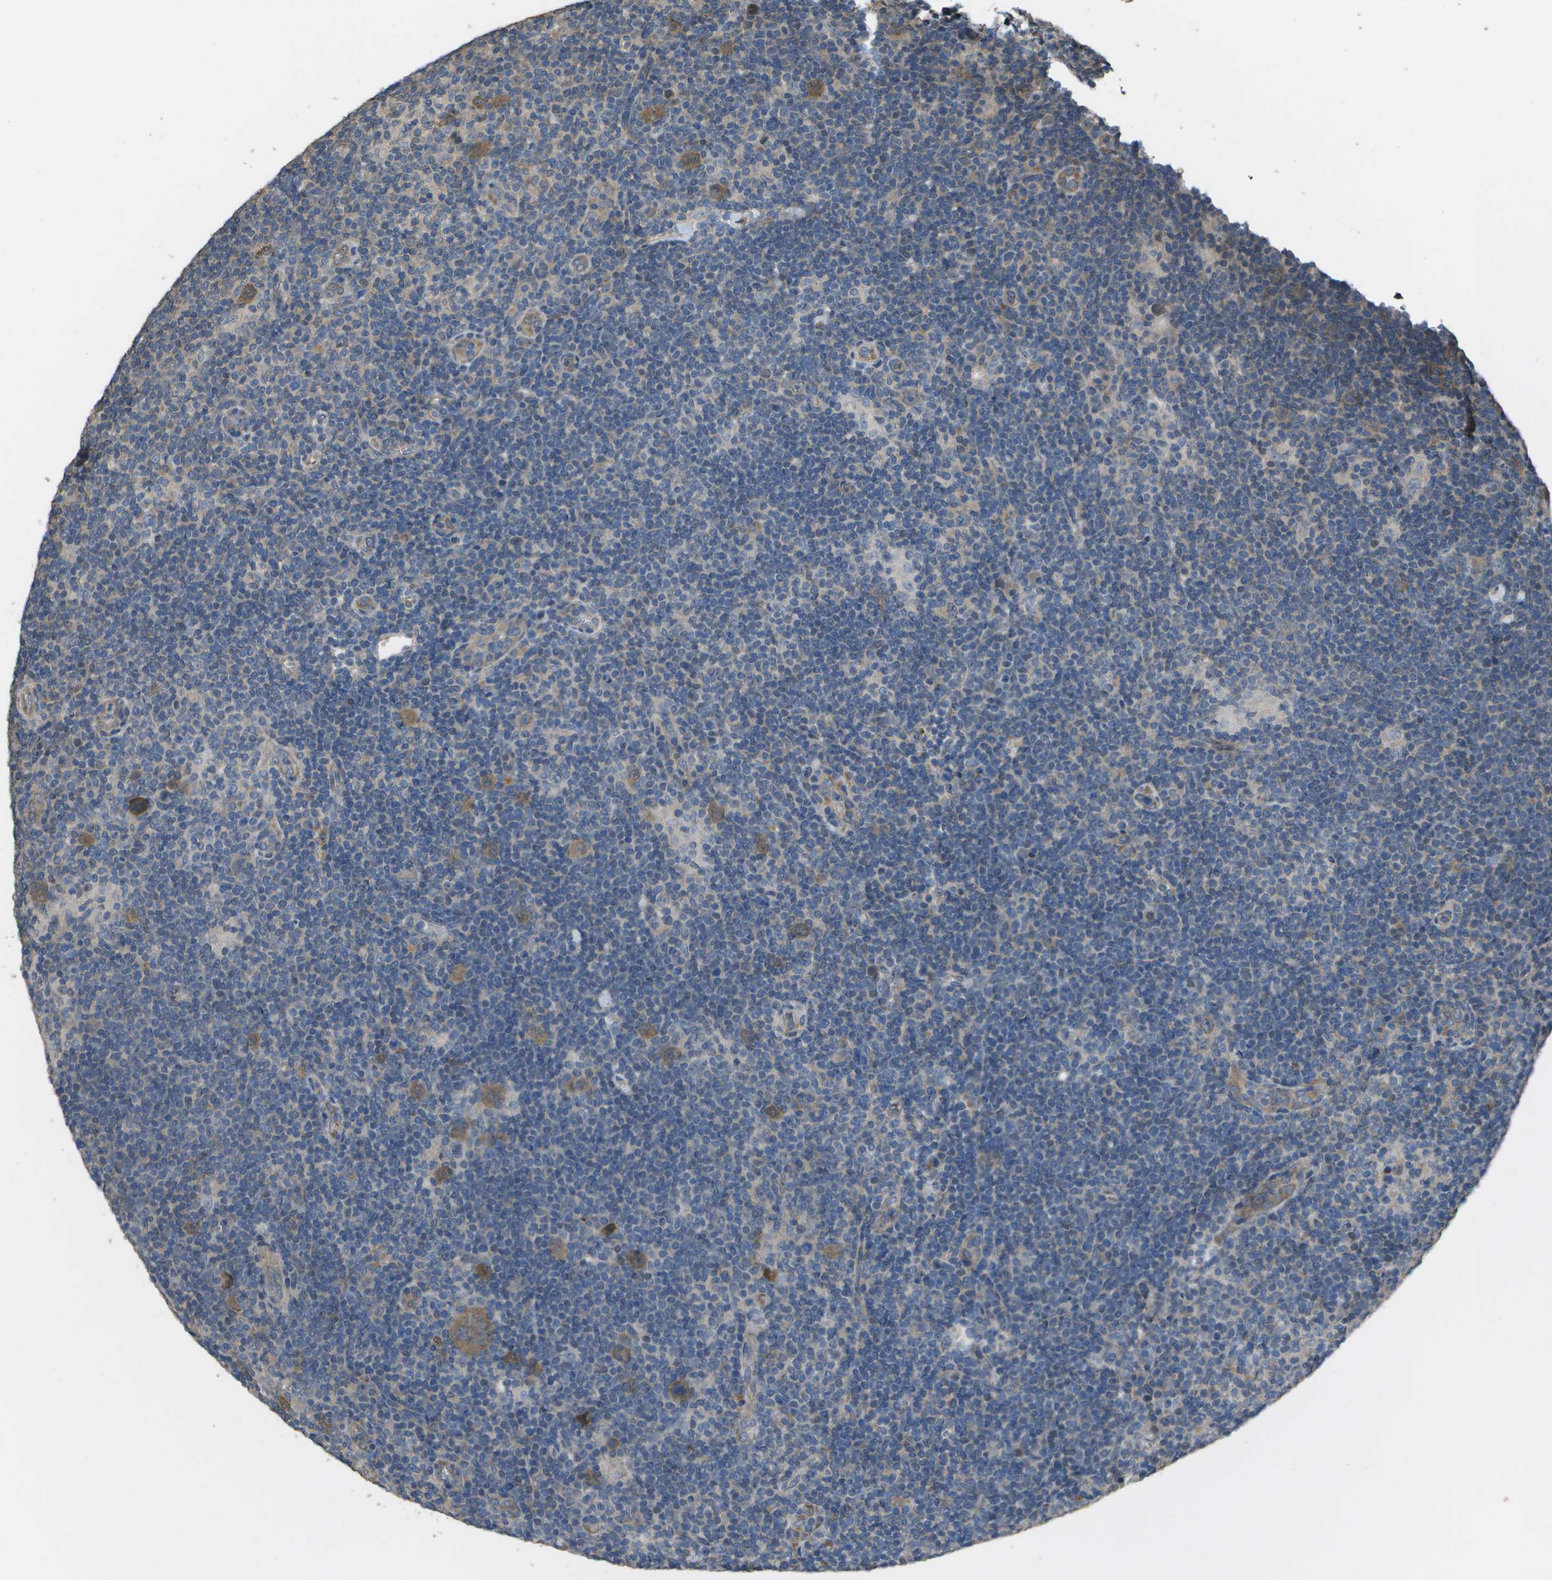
{"staining": {"intensity": "moderate", "quantity": ">75%", "location": "cytoplasmic/membranous"}, "tissue": "lymphoma", "cell_type": "Tumor cells", "image_type": "cancer", "snomed": [{"axis": "morphology", "description": "Hodgkin's disease, NOS"}, {"axis": "topography", "description": "Lymph node"}], "caption": "A brown stain labels moderate cytoplasmic/membranous positivity of a protein in lymphoma tumor cells.", "gene": "CLNS1A", "patient": {"sex": "female", "age": 57}}